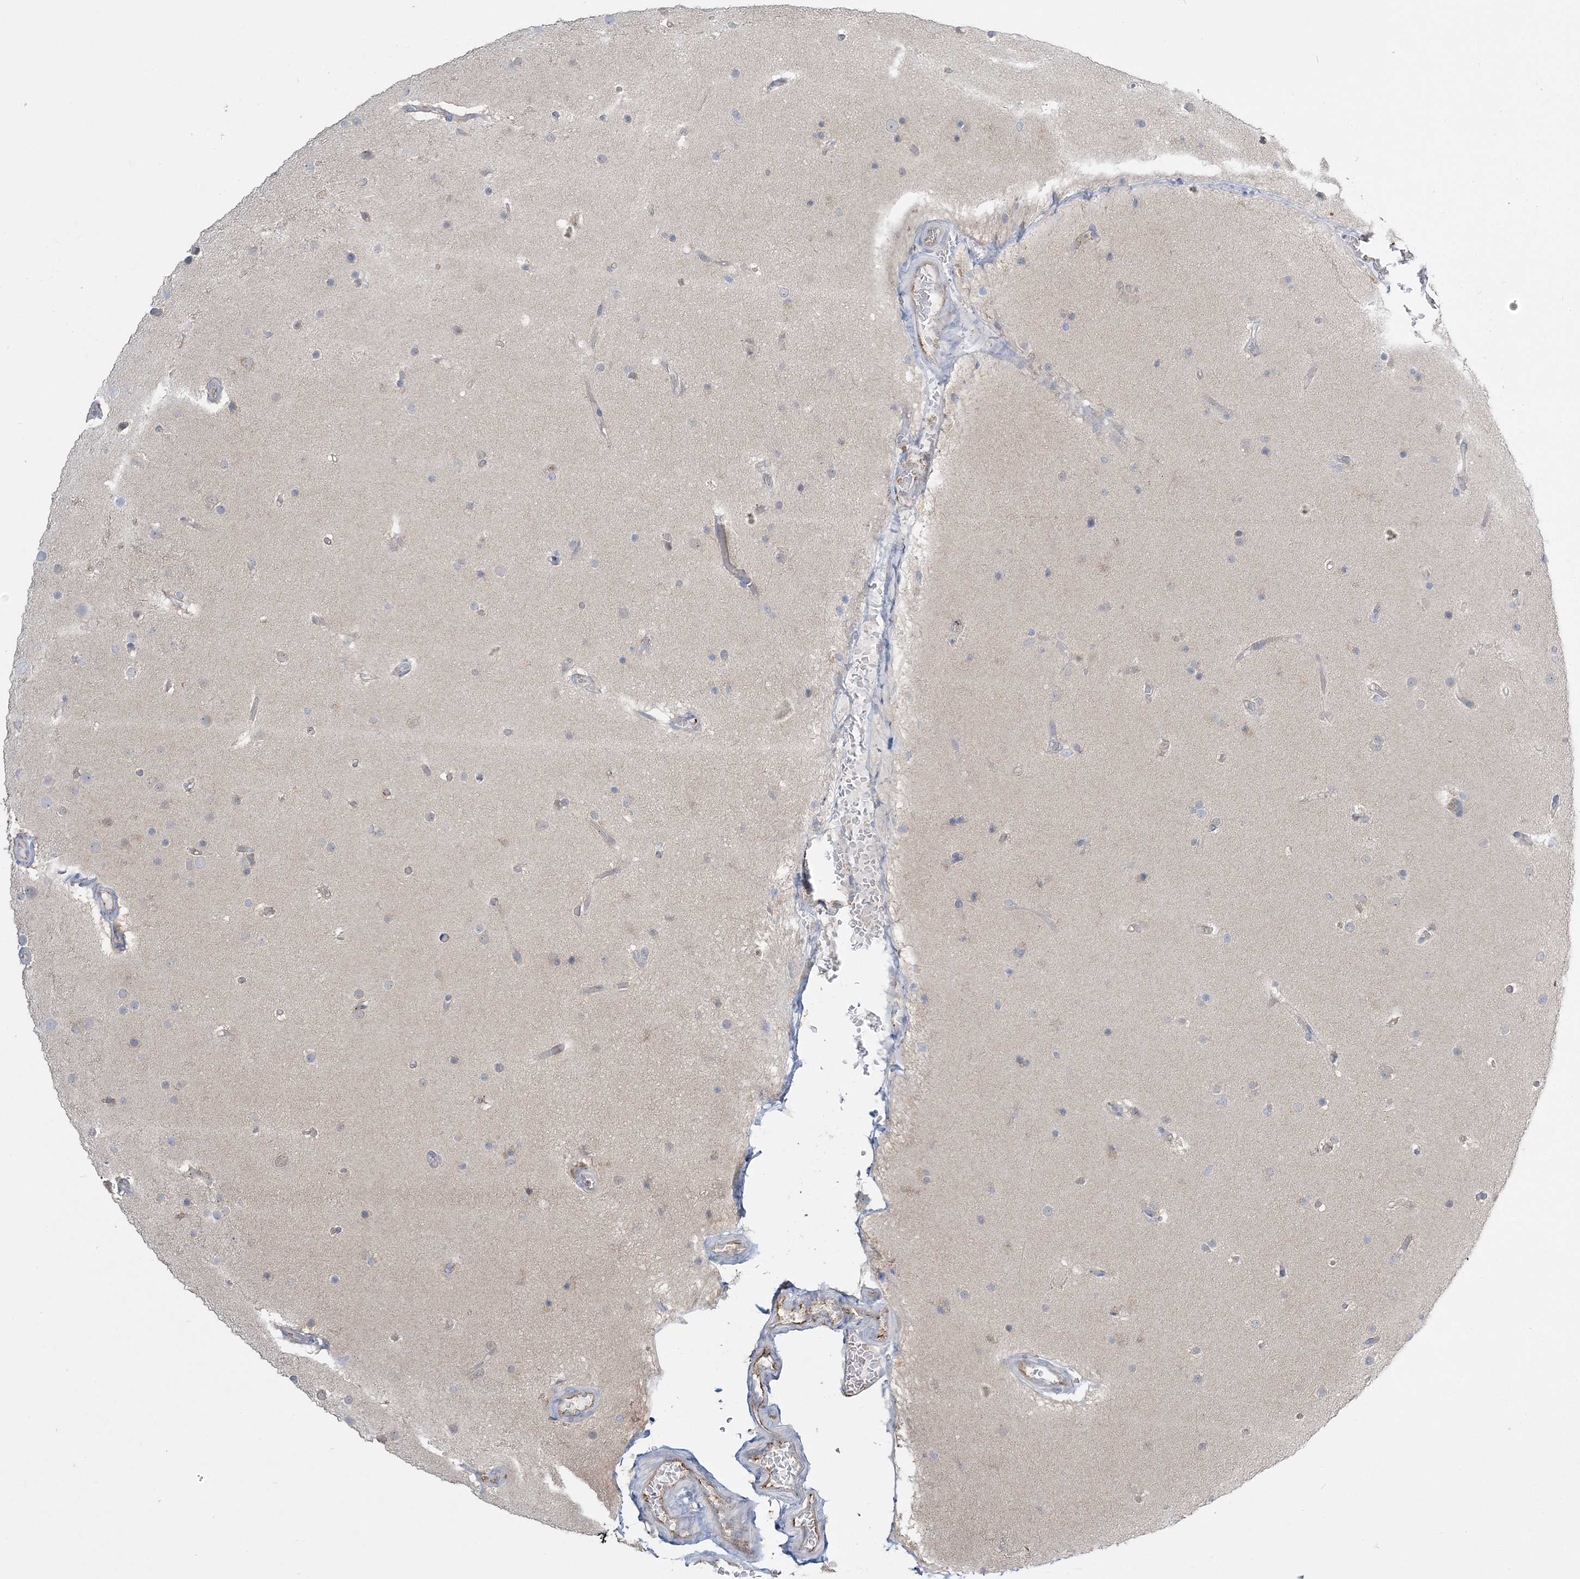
{"staining": {"intensity": "negative", "quantity": "none", "location": "none"}, "tissue": "glioma", "cell_type": "Tumor cells", "image_type": "cancer", "snomed": [{"axis": "morphology", "description": "Glioma, malignant, High grade"}, {"axis": "topography", "description": "Cerebral cortex"}], "caption": "The immunohistochemistry histopathology image has no significant staining in tumor cells of malignant glioma (high-grade) tissue. Brightfield microscopy of IHC stained with DAB (3,3'-diaminobenzidine) (brown) and hematoxylin (blue), captured at high magnification.", "gene": "INPP1", "patient": {"sex": "female", "age": 36}}